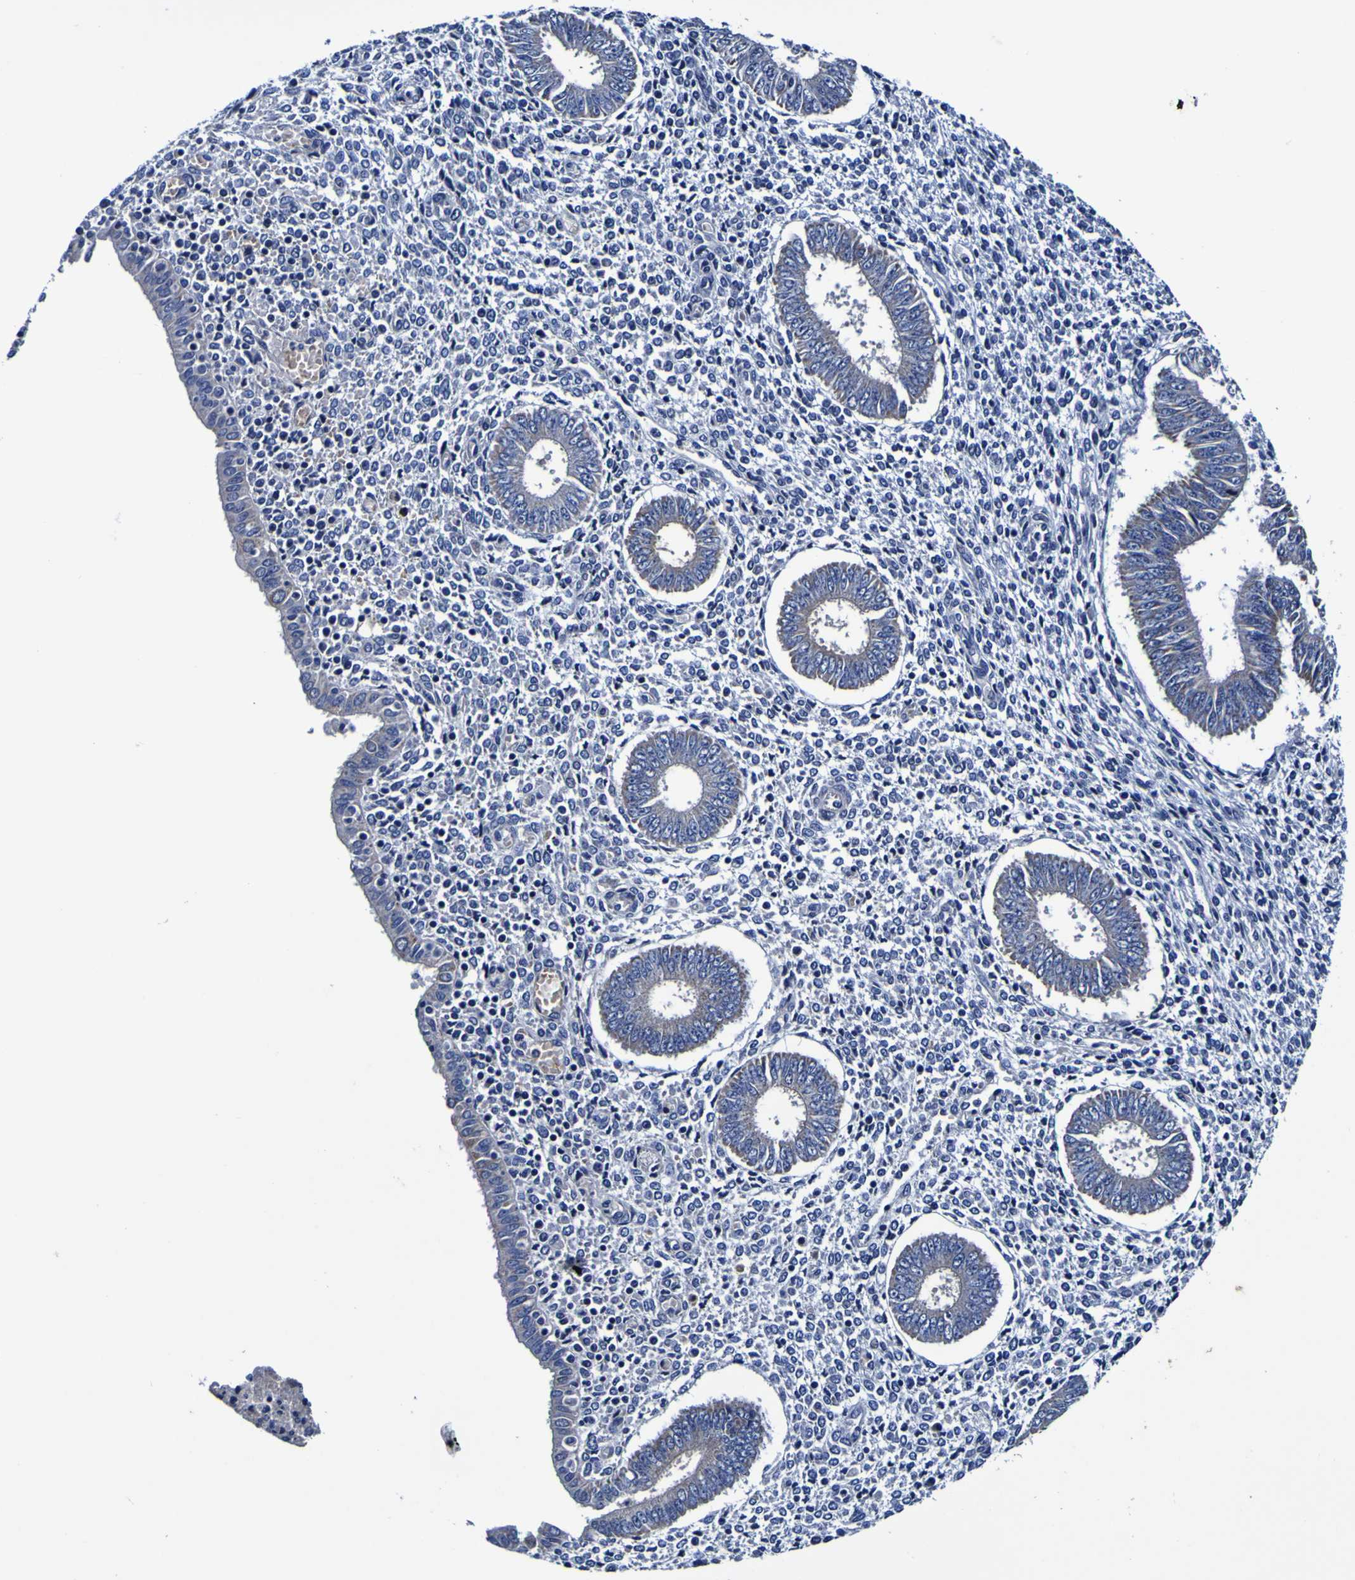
{"staining": {"intensity": "negative", "quantity": "none", "location": "none"}, "tissue": "endometrium", "cell_type": "Cells in endometrial stroma", "image_type": "normal", "snomed": [{"axis": "morphology", "description": "Normal tissue, NOS"}, {"axis": "topography", "description": "Endometrium"}], "caption": "Endometrium stained for a protein using IHC exhibits no positivity cells in endometrial stroma.", "gene": "PDLIM4", "patient": {"sex": "female", "age": 35}}